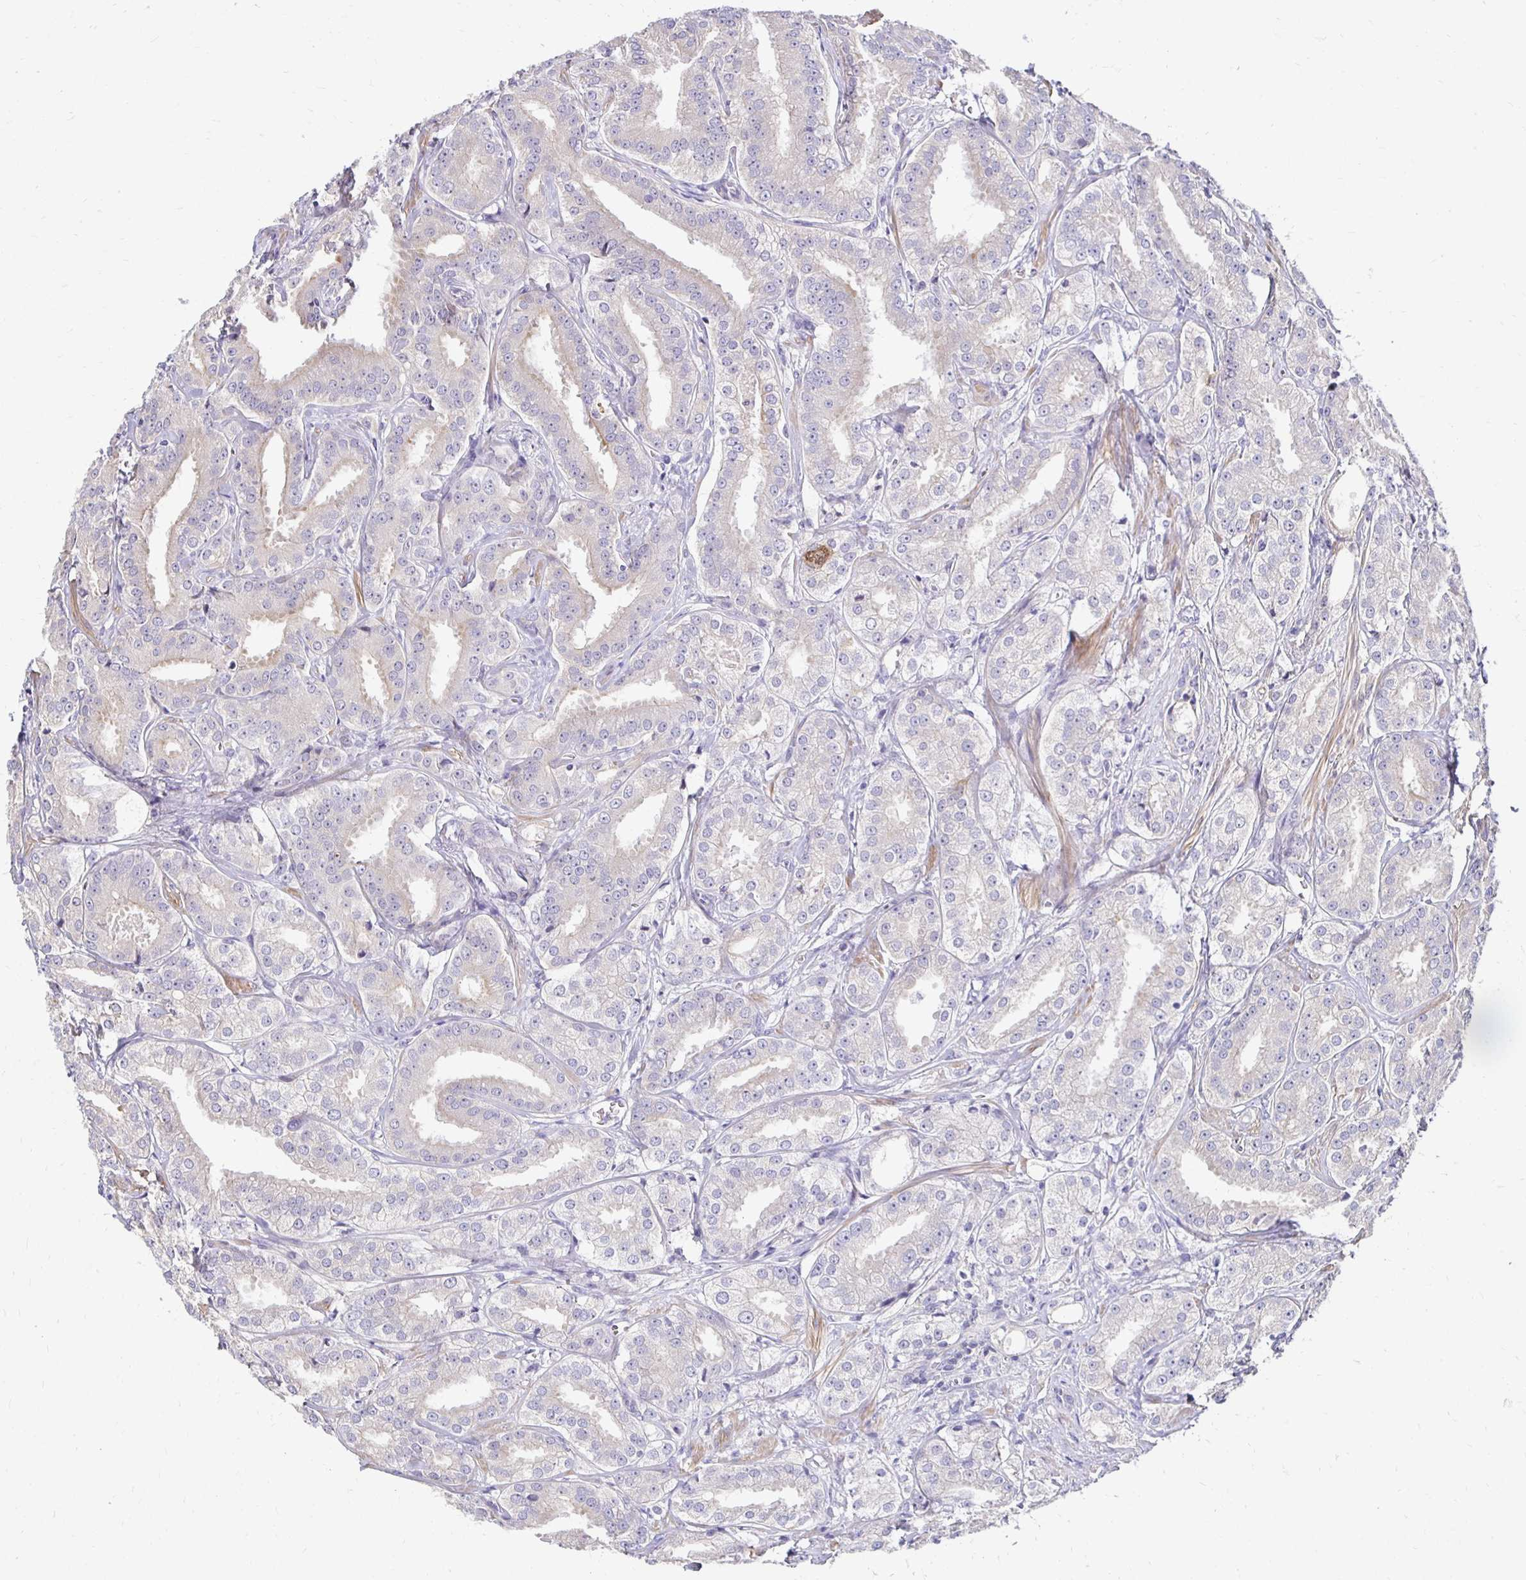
{"staining": {"intensity": "weak", "quantity": "<25%", "location": "cytoplasmic/membranous"}, "tissue": "prostate cancer", "cell_type": "Tumor cells", "image_type": "cancer", "snomed": [{"axis": "morphology", "description": "Adenocarcinoma, High grade"}, {"axis": "topography", "description": "Prostate"}], "caption": "A high-resolution photomicrograph shows immunohistochemistry staining of high-grade adenocarcinoma (prostate), which exhibits no significant positivity in tumor cells.", "gene": "AKAP6", "patient": {"sex": "male", "age": 64}}